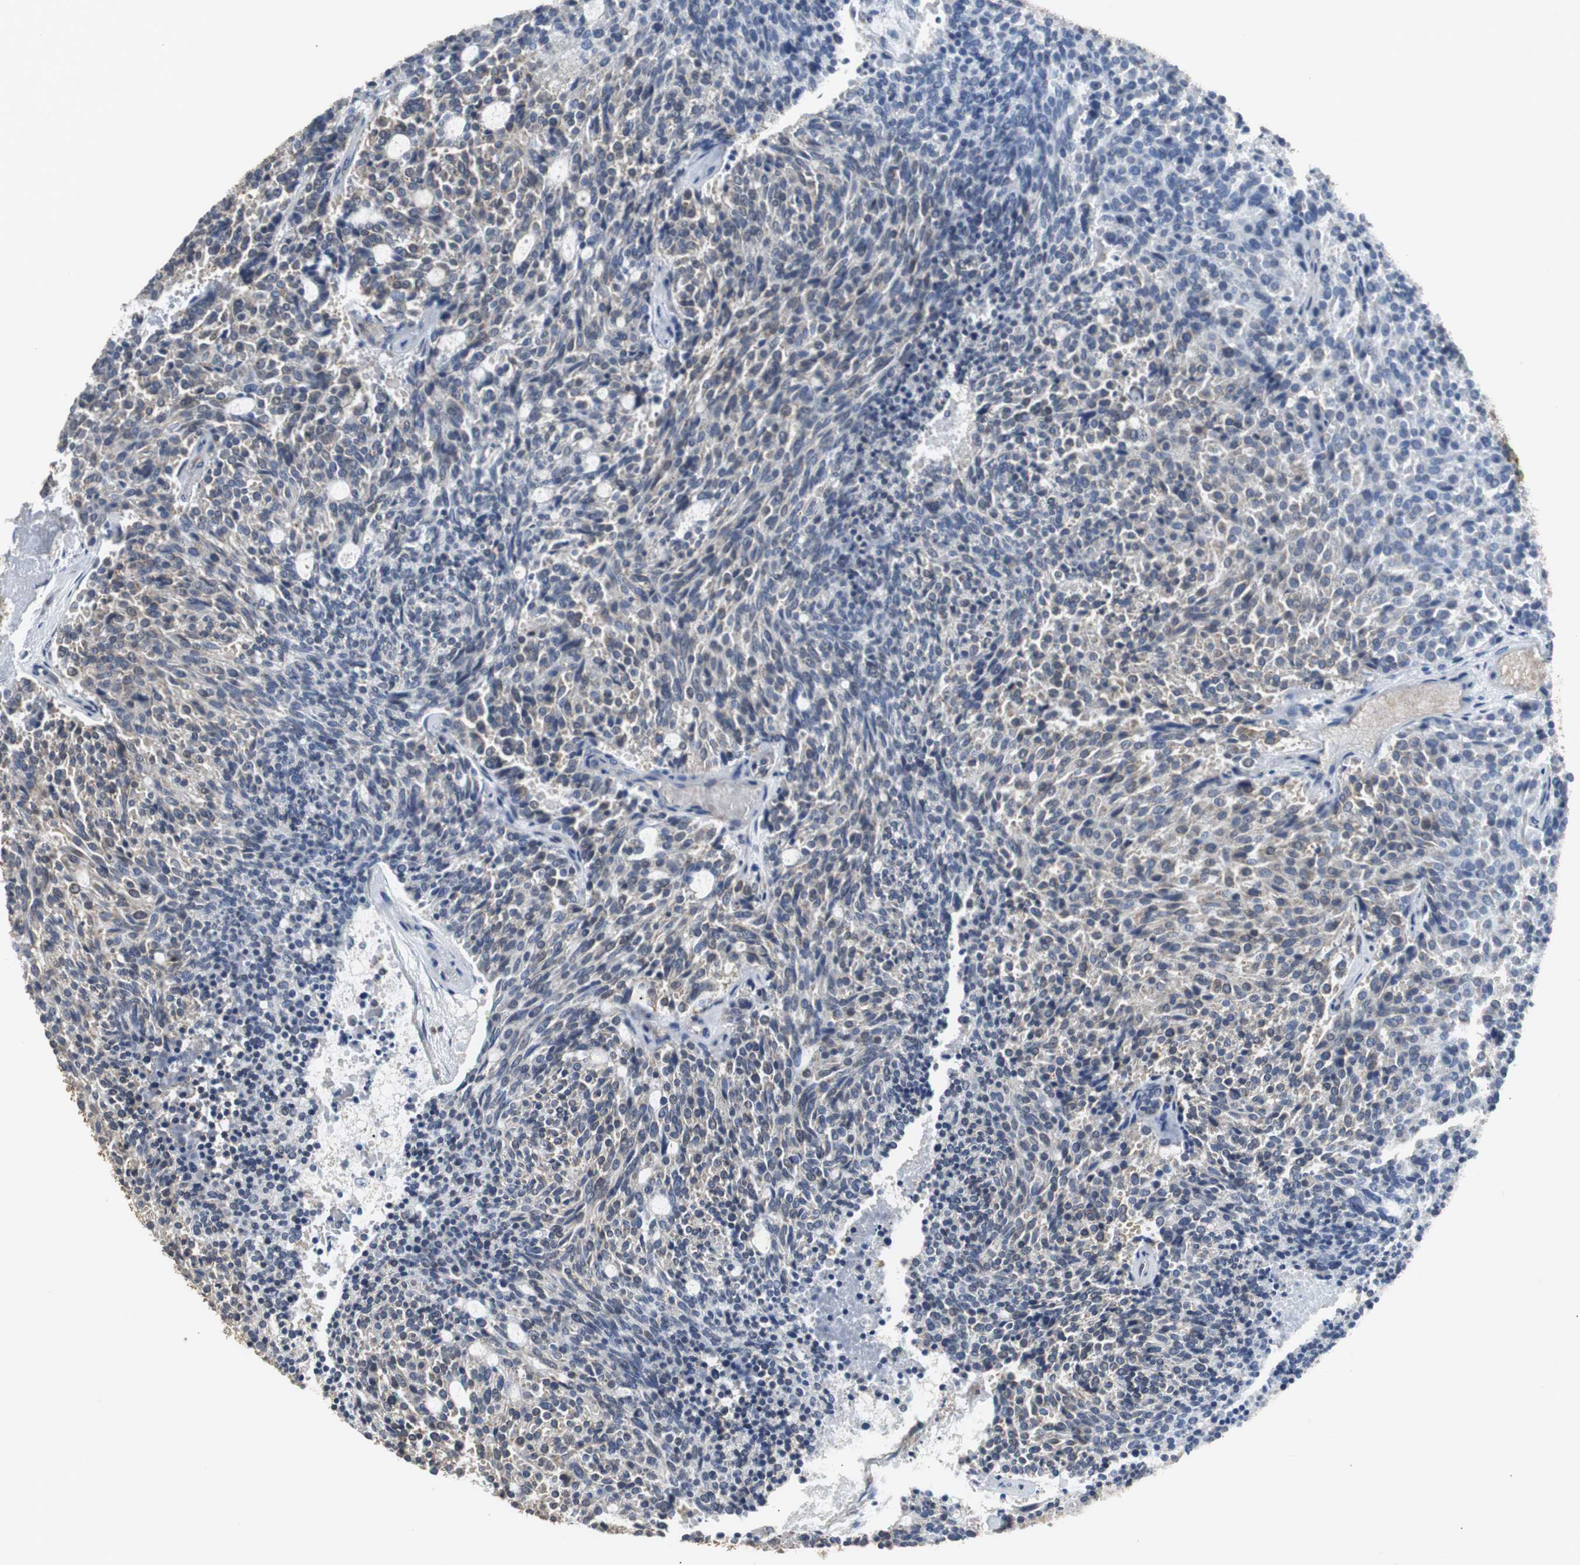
{"staining": {"intensity": "negative", "quantity": "none", "location": "none"}, "tissue": "carcinoid", "cell_type": "Tumor cells", "image_type": "cancer", "snomed": [{"axis": "morphology", "description": "Carcinoid, malignant, NOS"}, {"axis": "topography", "description": "Pancreas"}], "caption": "Carcinoid was stained to show a protein in brown. There is no significant expression in tumor cells. Nuclei are stained in blue.", "gene": "NNT", "patient": {"sex": "female", "age": 54}}